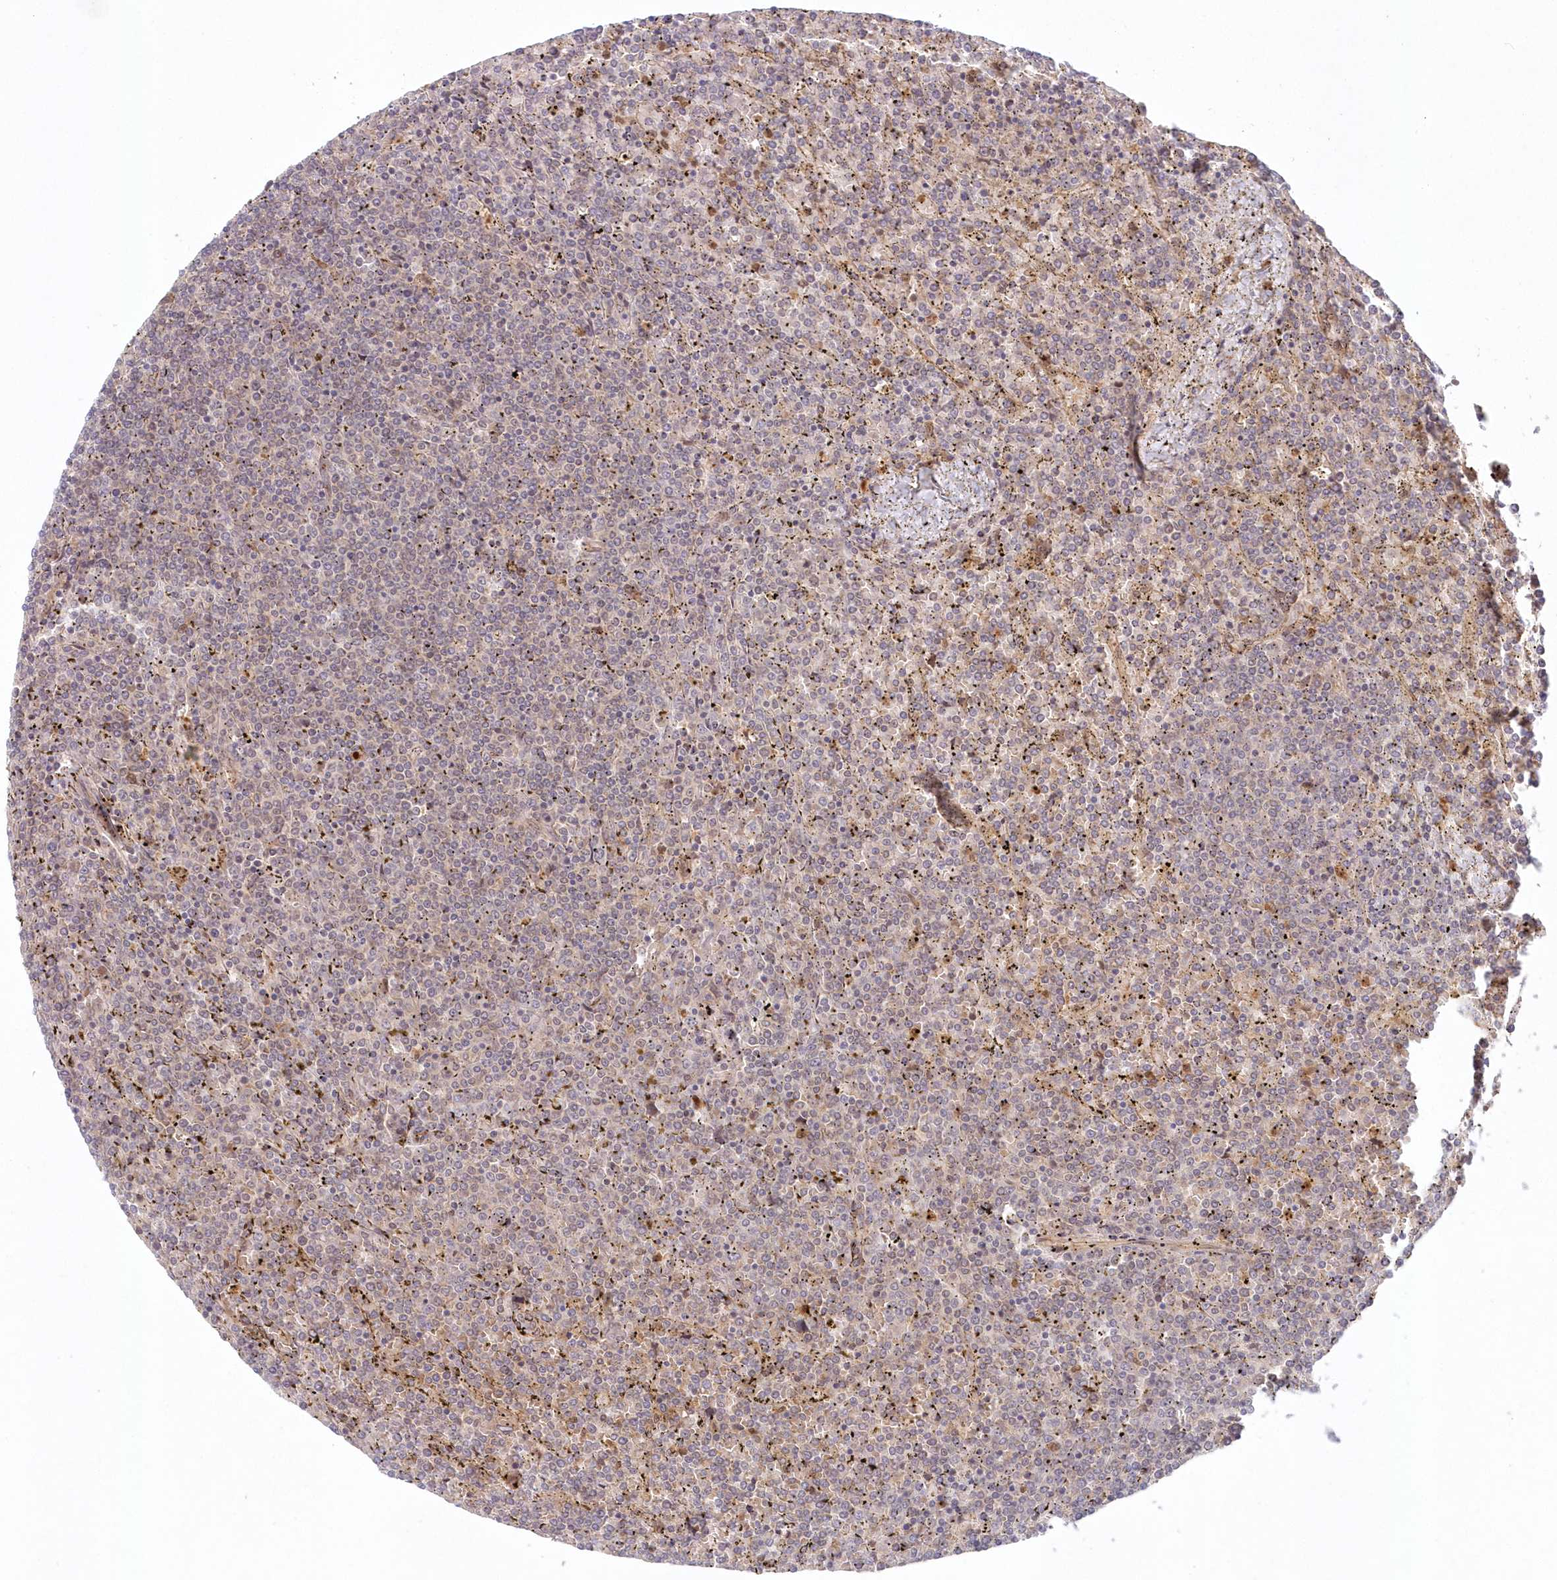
{"staining": {"intensity": "negative", "quantity": "none", "location": "none"}, "tissue": "lymphoma", "cell_type": "Tumor cells", "image_type": "cancer", "snomed": [{"axis": "morphology", "description": "Malignant lymphoma, non-Hodgkin's type, Low grade"}, {"axis": "topography", "description": "Spleen"}], "caption": "Immunohistochemistry (IHC) photomicrograph of neoplastic tissue: lymphoma stained with DAB (3,3'-diaminobenzidine) demonstrates no significant protein expression in tumor cells.", "gene": "GBE1", "patient": {"sex": "female", "age": 19}}